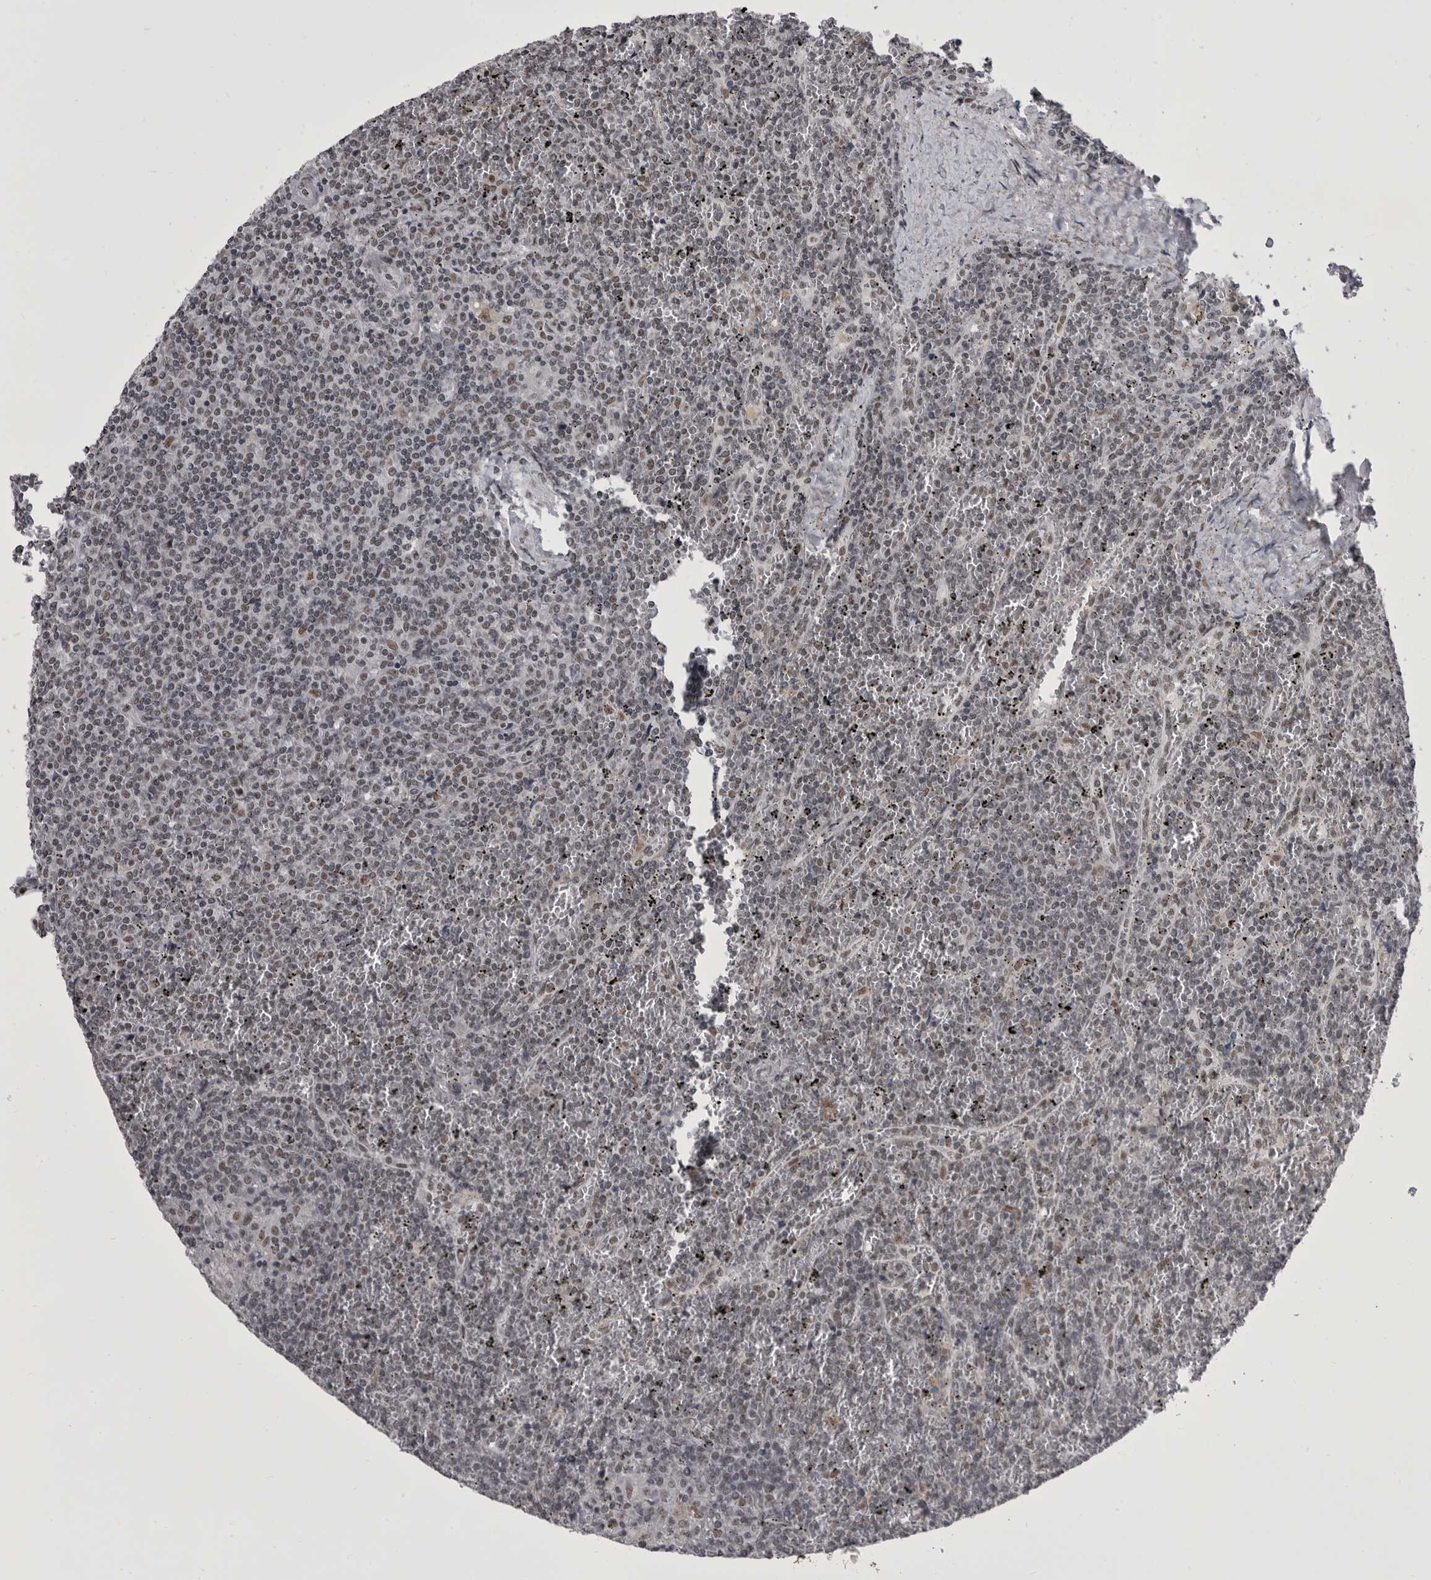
{"staining": {"intensity": "negative", "quantity": "none", "location": "none"}, "tissue": "lymphoma", "cell_type": "Tumor cells", "image_type": "cancer", "snomed": [{"axis": "morphology", "description": "Malignant lymphoma, non-Hodgkin's type, Low grade"}, {"axis": "topography", "description": "Spleen"}], "caption": "Immunohistochemical staining of lymphoma shows no significant expression in tumor cells.", "gene": "PRPF3", "patient": {"sex": "female", "age": 19}}